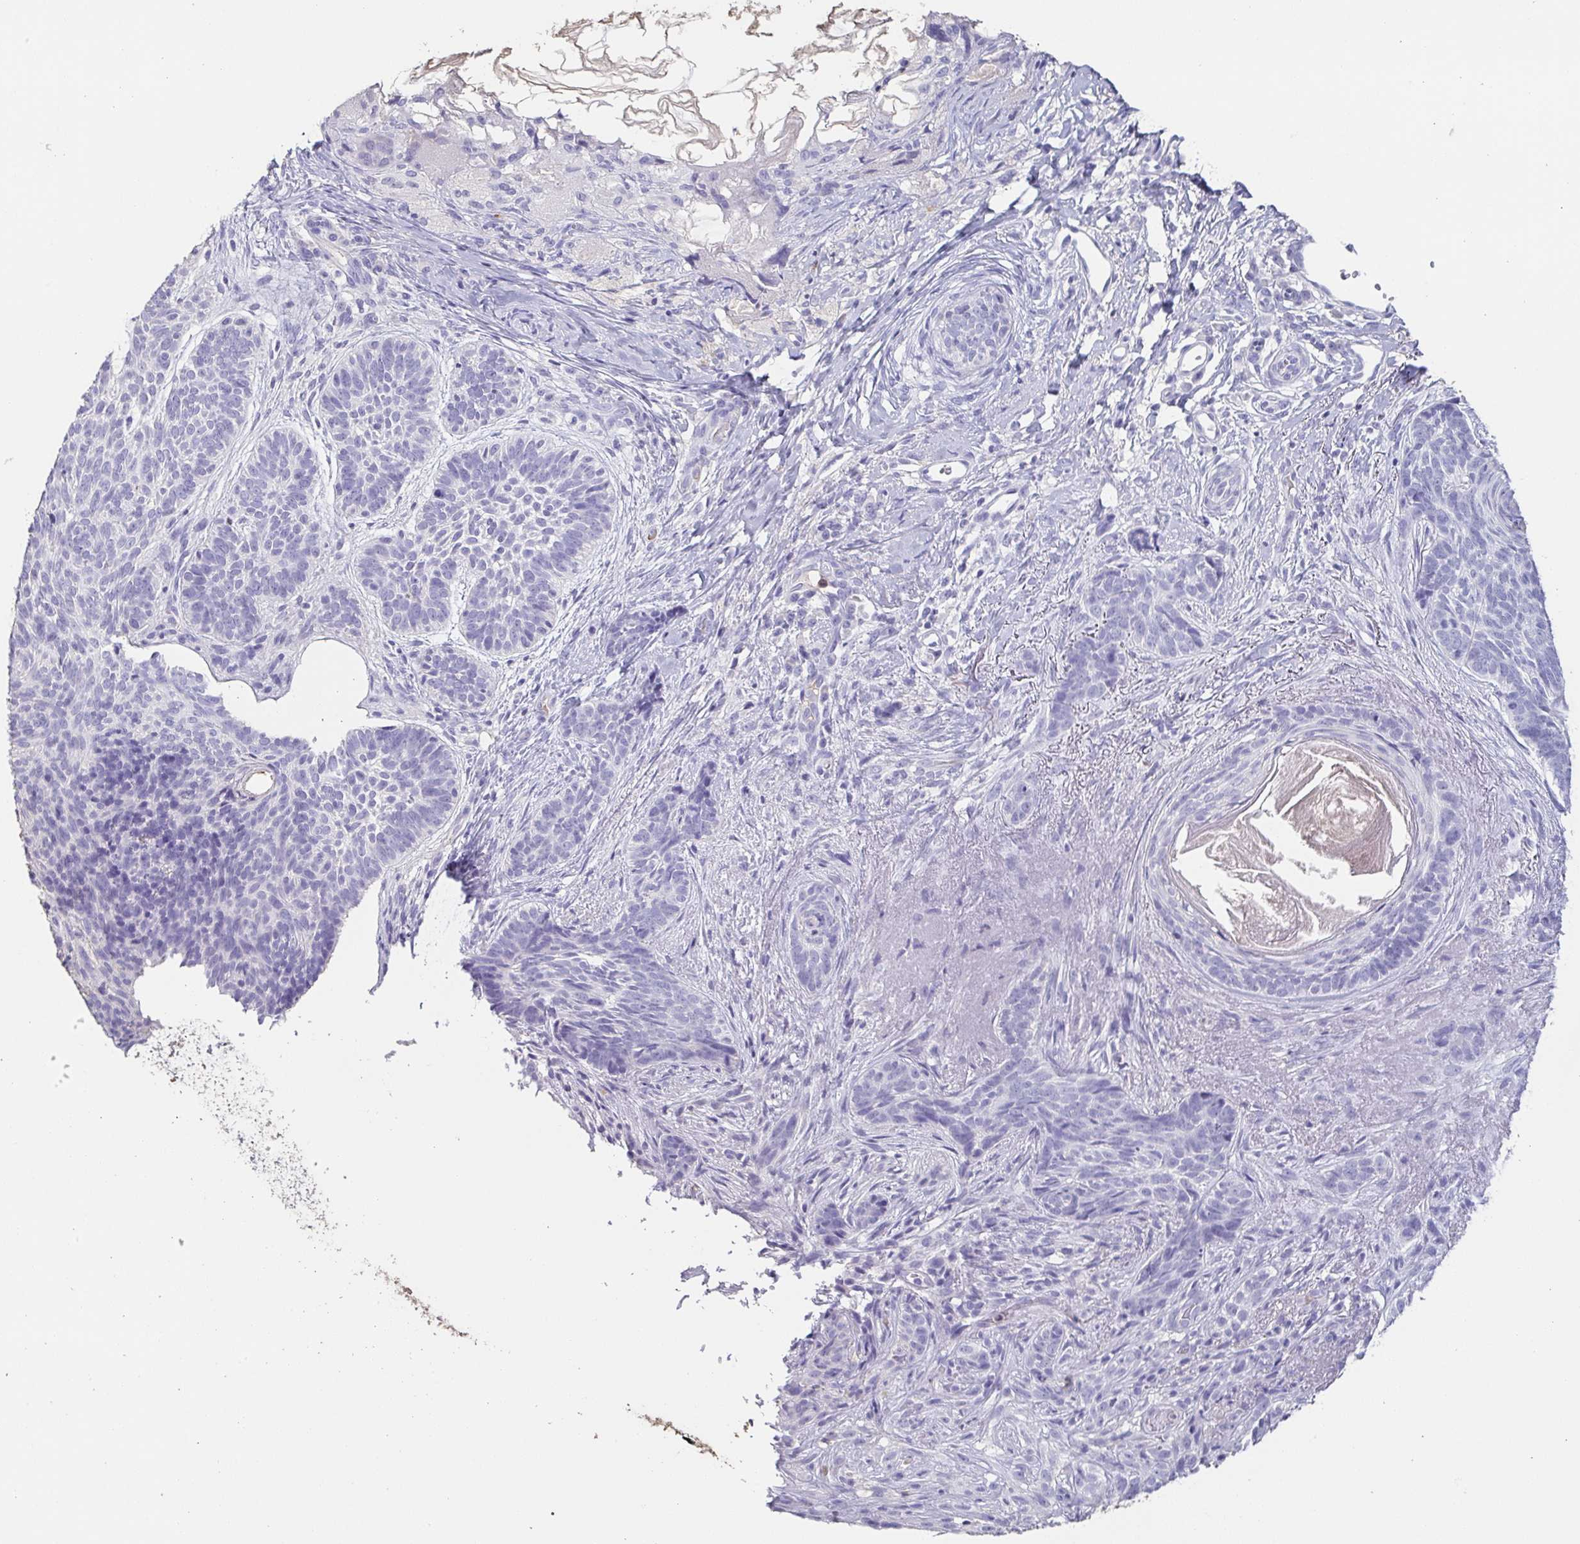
{"staining": {"intensity": "negative", "quantity": "none", "location": "none"}, "tissue": "skin cancer", "cell_type": "Tumor cells", "image_type": "cancer", "snomed": [{"axis": "morphology", "description": "Basal cell carcinoma"}, {"axis": "topography", "description": "Skin"}], "caption": "Protein analysis of skin cancer displays no significant expression in tumor cells.", "gene": "BPIFA2", "patient": {"sex": "female", "age": 74}}